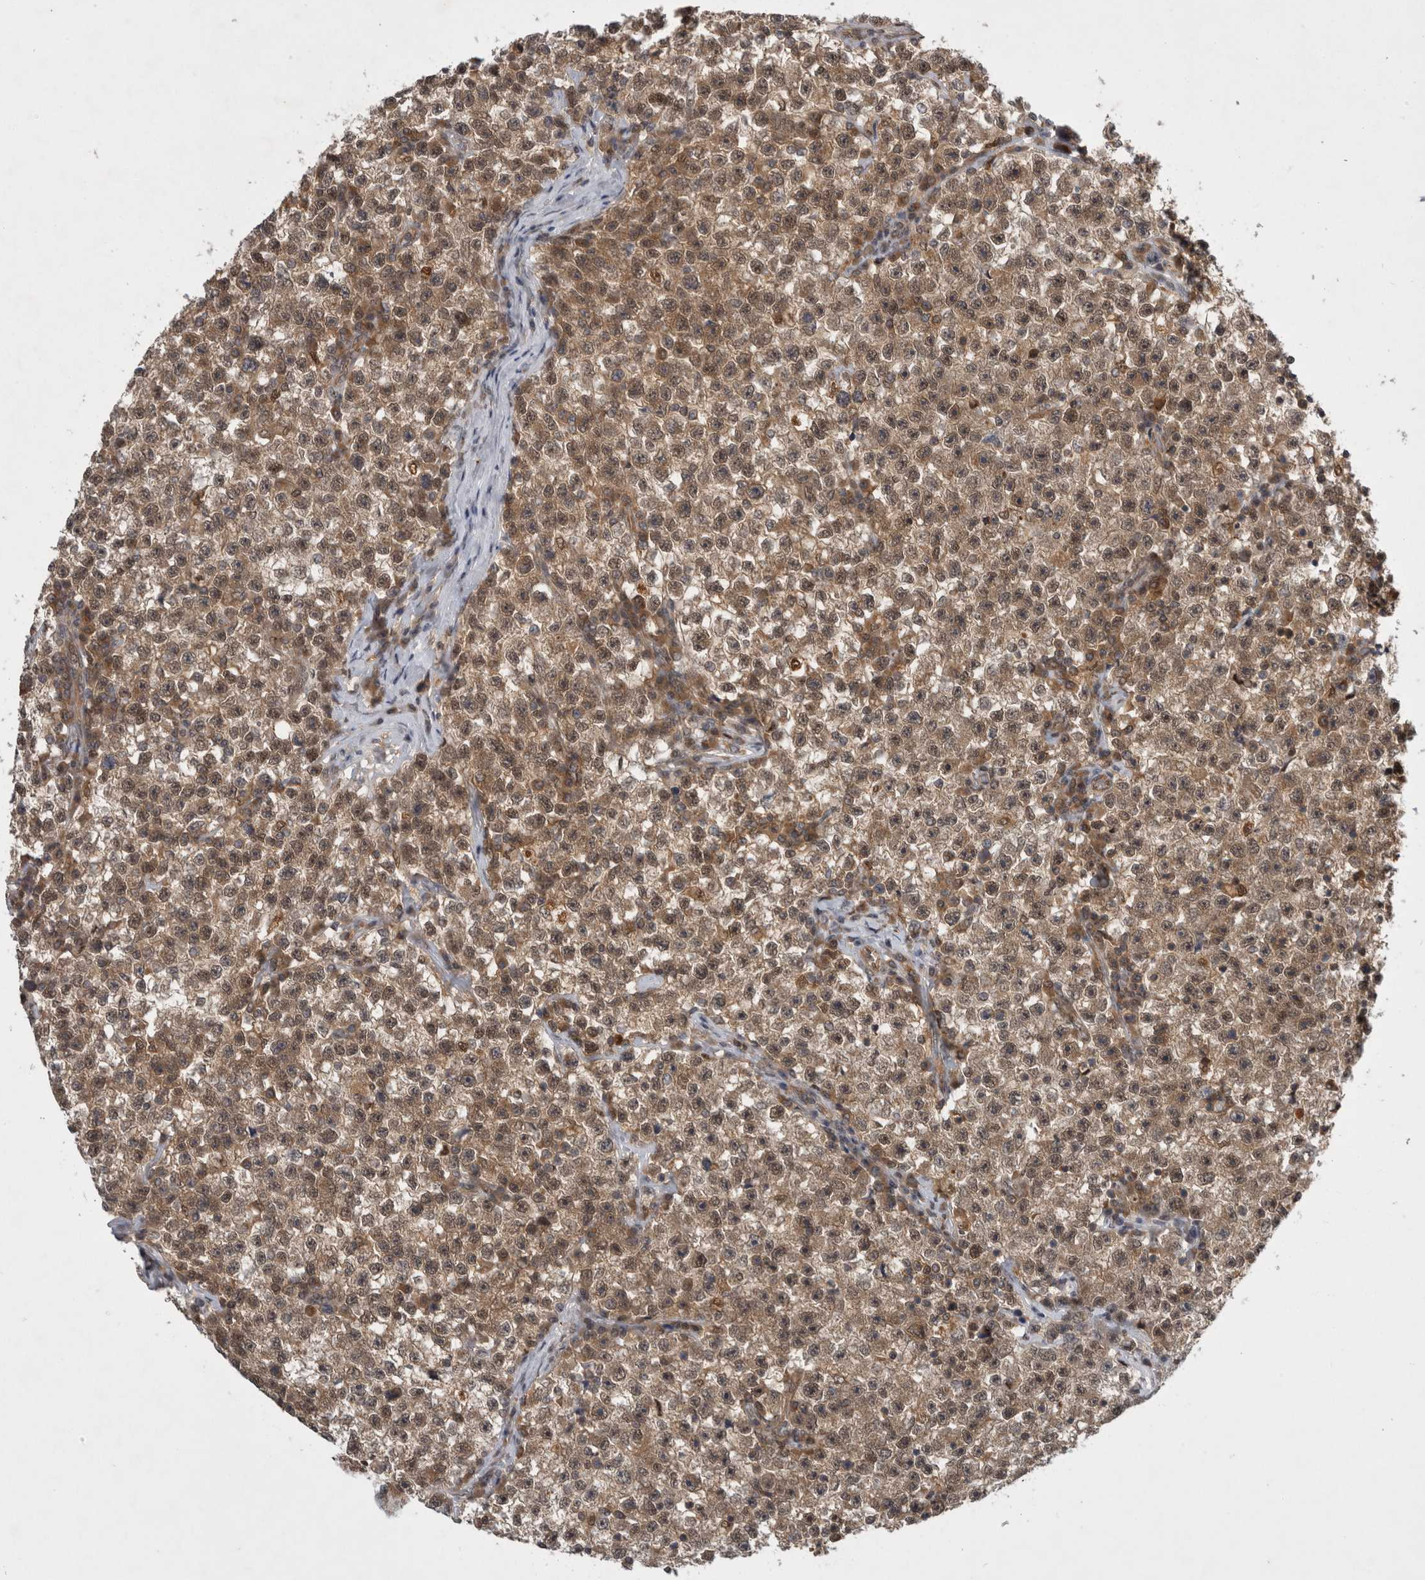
{"staining": {"intensity": "moderate", "quantity": ">75%", "location": "cytoplasmic/membranous,nuclear"}, "tissue": "testis cancer", "cell_type": "Tumor cells", "image_type": "cancer", "snomed": [{"axis": "morphology", "description": "Seminoma, NOS"}, {"axis": "topography", "description": "Testis"}], "caption": "There is medium levels of moderate cytoplasmic/membranous and nuclear staining in tumor cells of testis cancer, as demonstrated by immunohistochemical staining (brown color).", "gene": "PSMB2", "patient": {"sex": "male", "age": 22}}